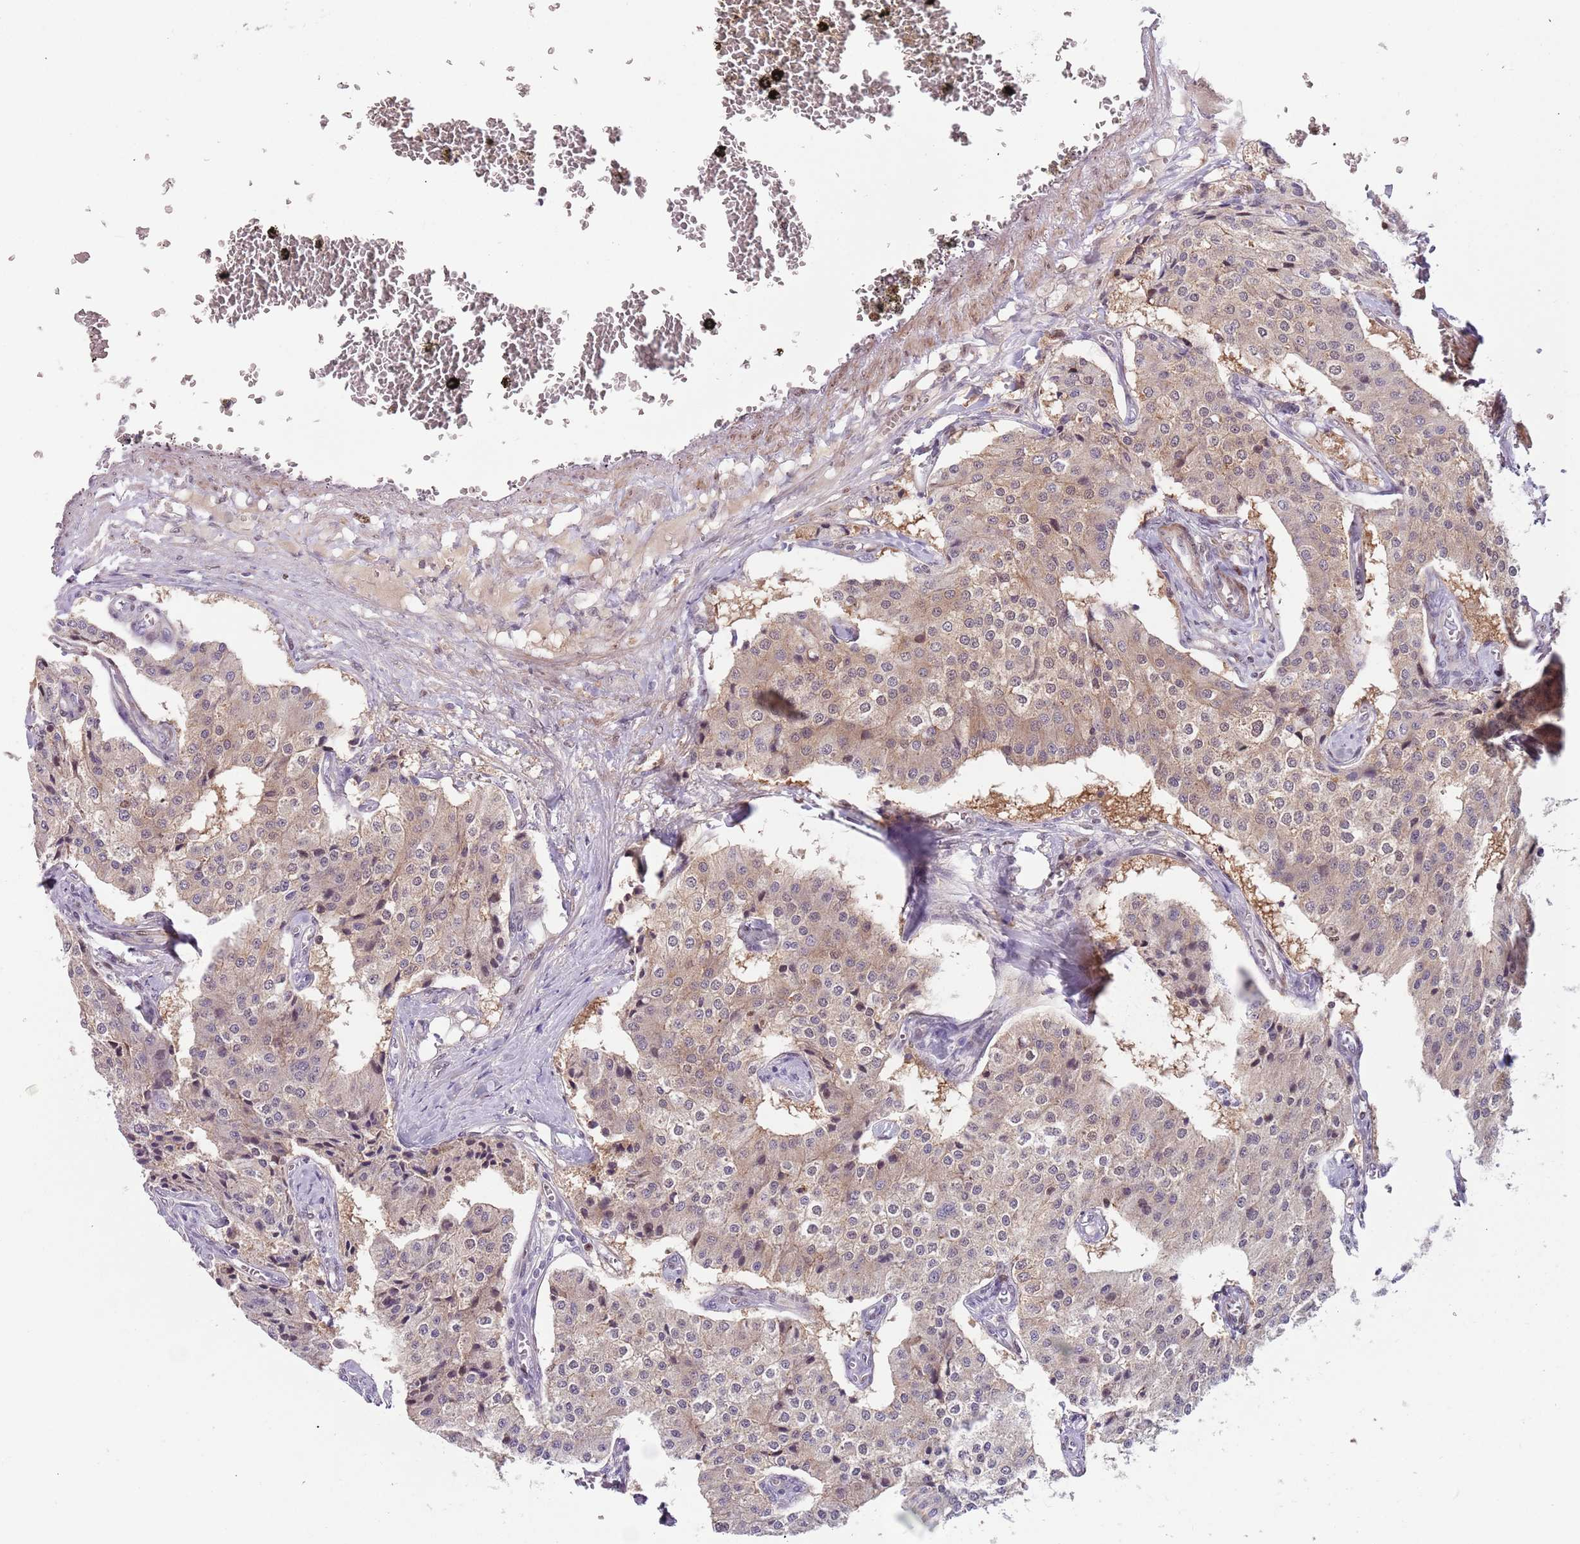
{"staining": {"intensity": "weak", "quantity": "25%-75%", "location": "cytoplasmic/membranous"}, "tissue": "carcinoid", "cell_type": "Tumor cells", "image_type": "cancer", "snomed": [{"axis": "morphology", "description": "Carcinoid, malignant, NOS"}, {"axis": "topography", "description": "Colon"}], "caption": "Immunohistochemistry (IHC) of malignant carcinoid displays low levels of weak cytoplasmic/membranous staining in about 25%-75% of tumor cells.", "gene": "RMND5B", "patient": {"sex": "female", "age": 52}}